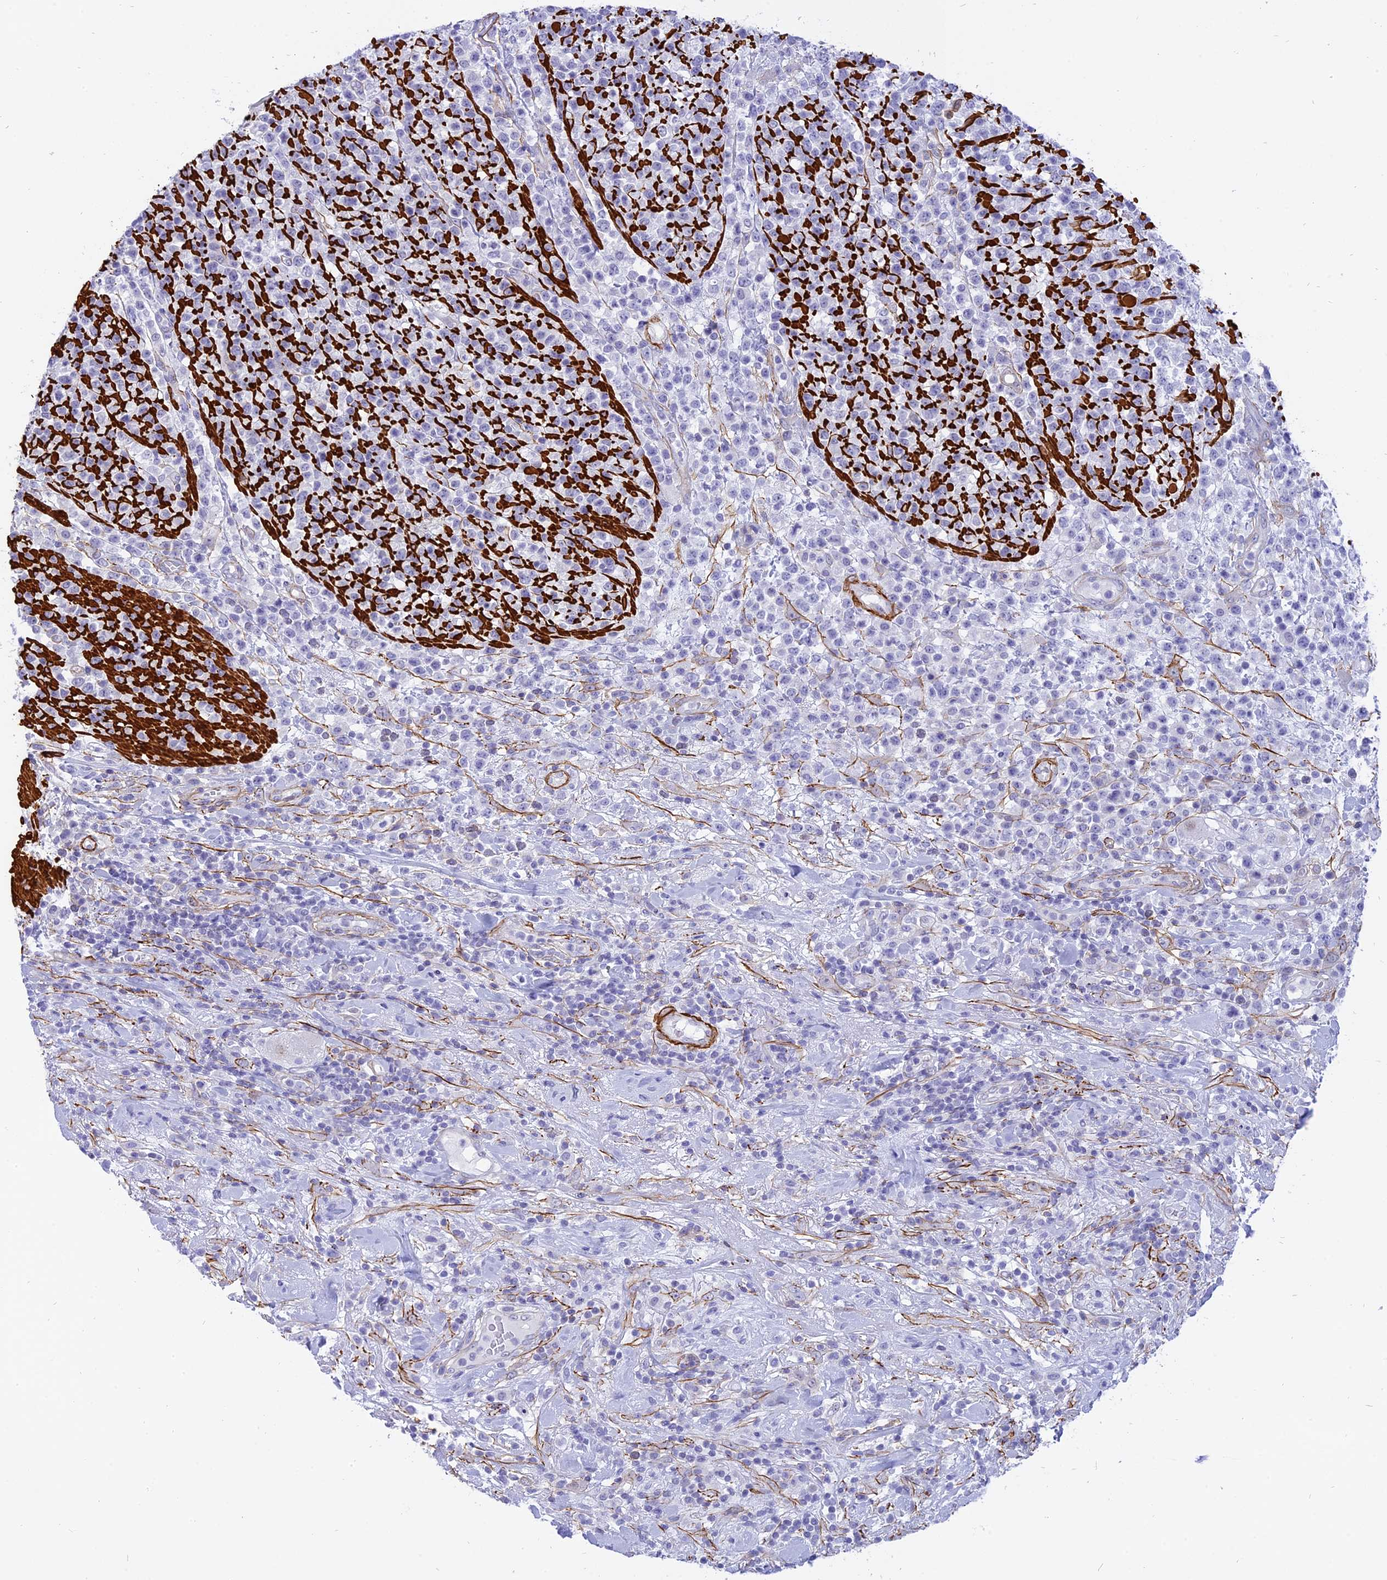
{"staining": {"intensity": "negative", "quantity": "none", "location": "none"}, "tissue": "lymphoma", "cell_type": "Tumor cells", "image_type": "cancer", "snomed": [{"axis": "morphology", "description": "Malignant lymphoma, non-Hodgkin's type, High grade"}, {"axis": "topography", "description": "Colon"}], "caption": "This histopathology image is of high-grade malignant lymphoma, non-Hodgkin's type stained with IHC to label a protein in brown with the nuclei are counter-stained blue. There is no expression in tumor cells. The staining was performed using DAB to visualize the protein expression in brown, while the nuclei were stained in blue with hematoxylin (Magnification: 20x).", "gene": "CENPV", "patient": {"sex": "female", "age": 53}}